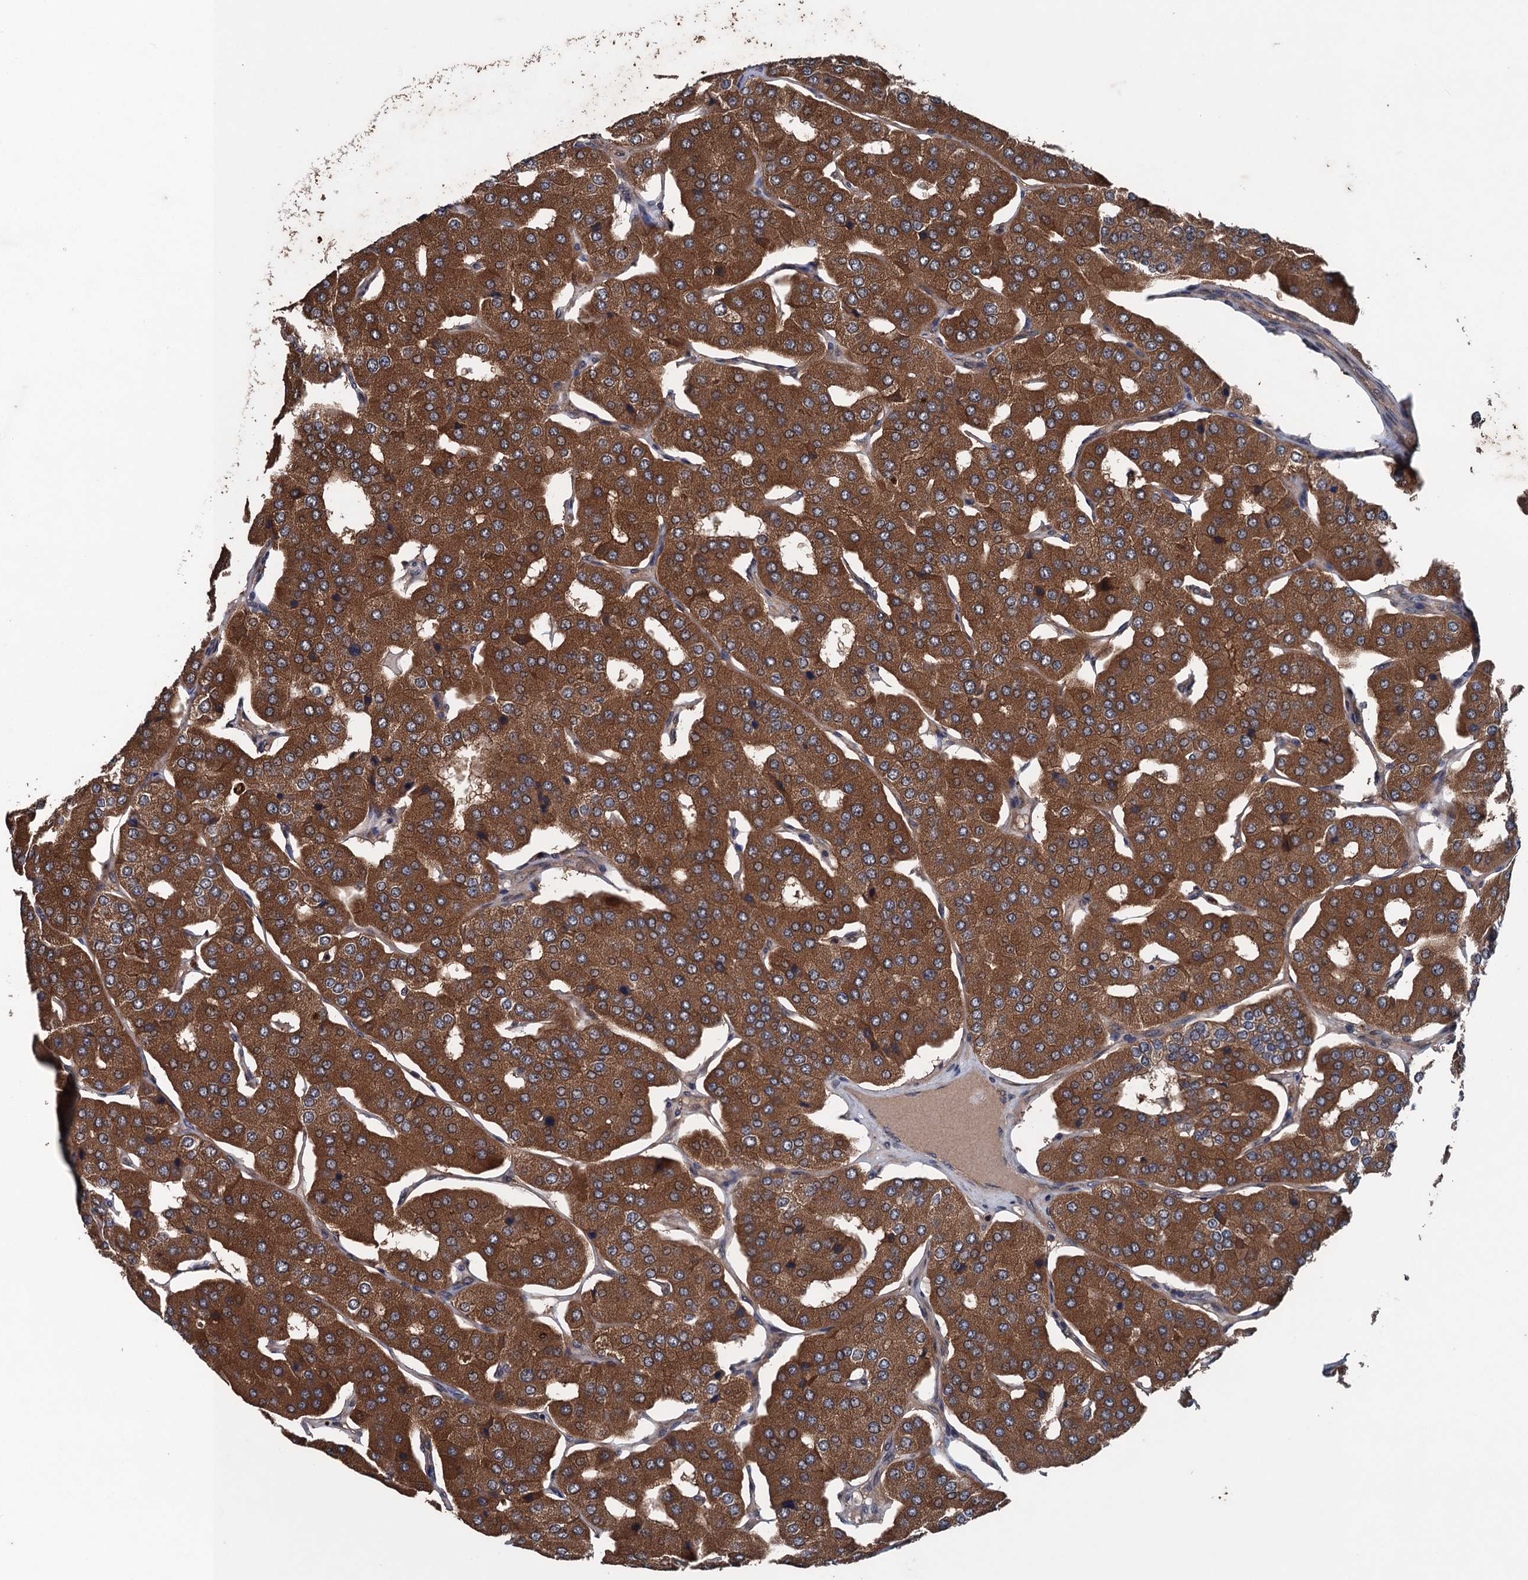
{"staining": {"intensity": "moderate", "quantity": ">75%", "location": "cytoplasmic/membranous"}, "tissue": "parathyroid gland", "cell_type": "Glandular cells", "image_type": "normal", "snomed": [{"axis": "morphology", "description": "Normal tissue, NOS"}, {"axis": "morphology", "description": "Adenoma, NOS"}, {"axis": "topography", "description": "Parathyroid gland"}], "caption": "Benign parathyroid gland reveals moderate cytoplasmic/membranous expression in approximately >75% of glandular cells, visualized by immunohistochemistry.", "gene": "BLTP3B", "patient": {"sex": "female", "age": 86}}